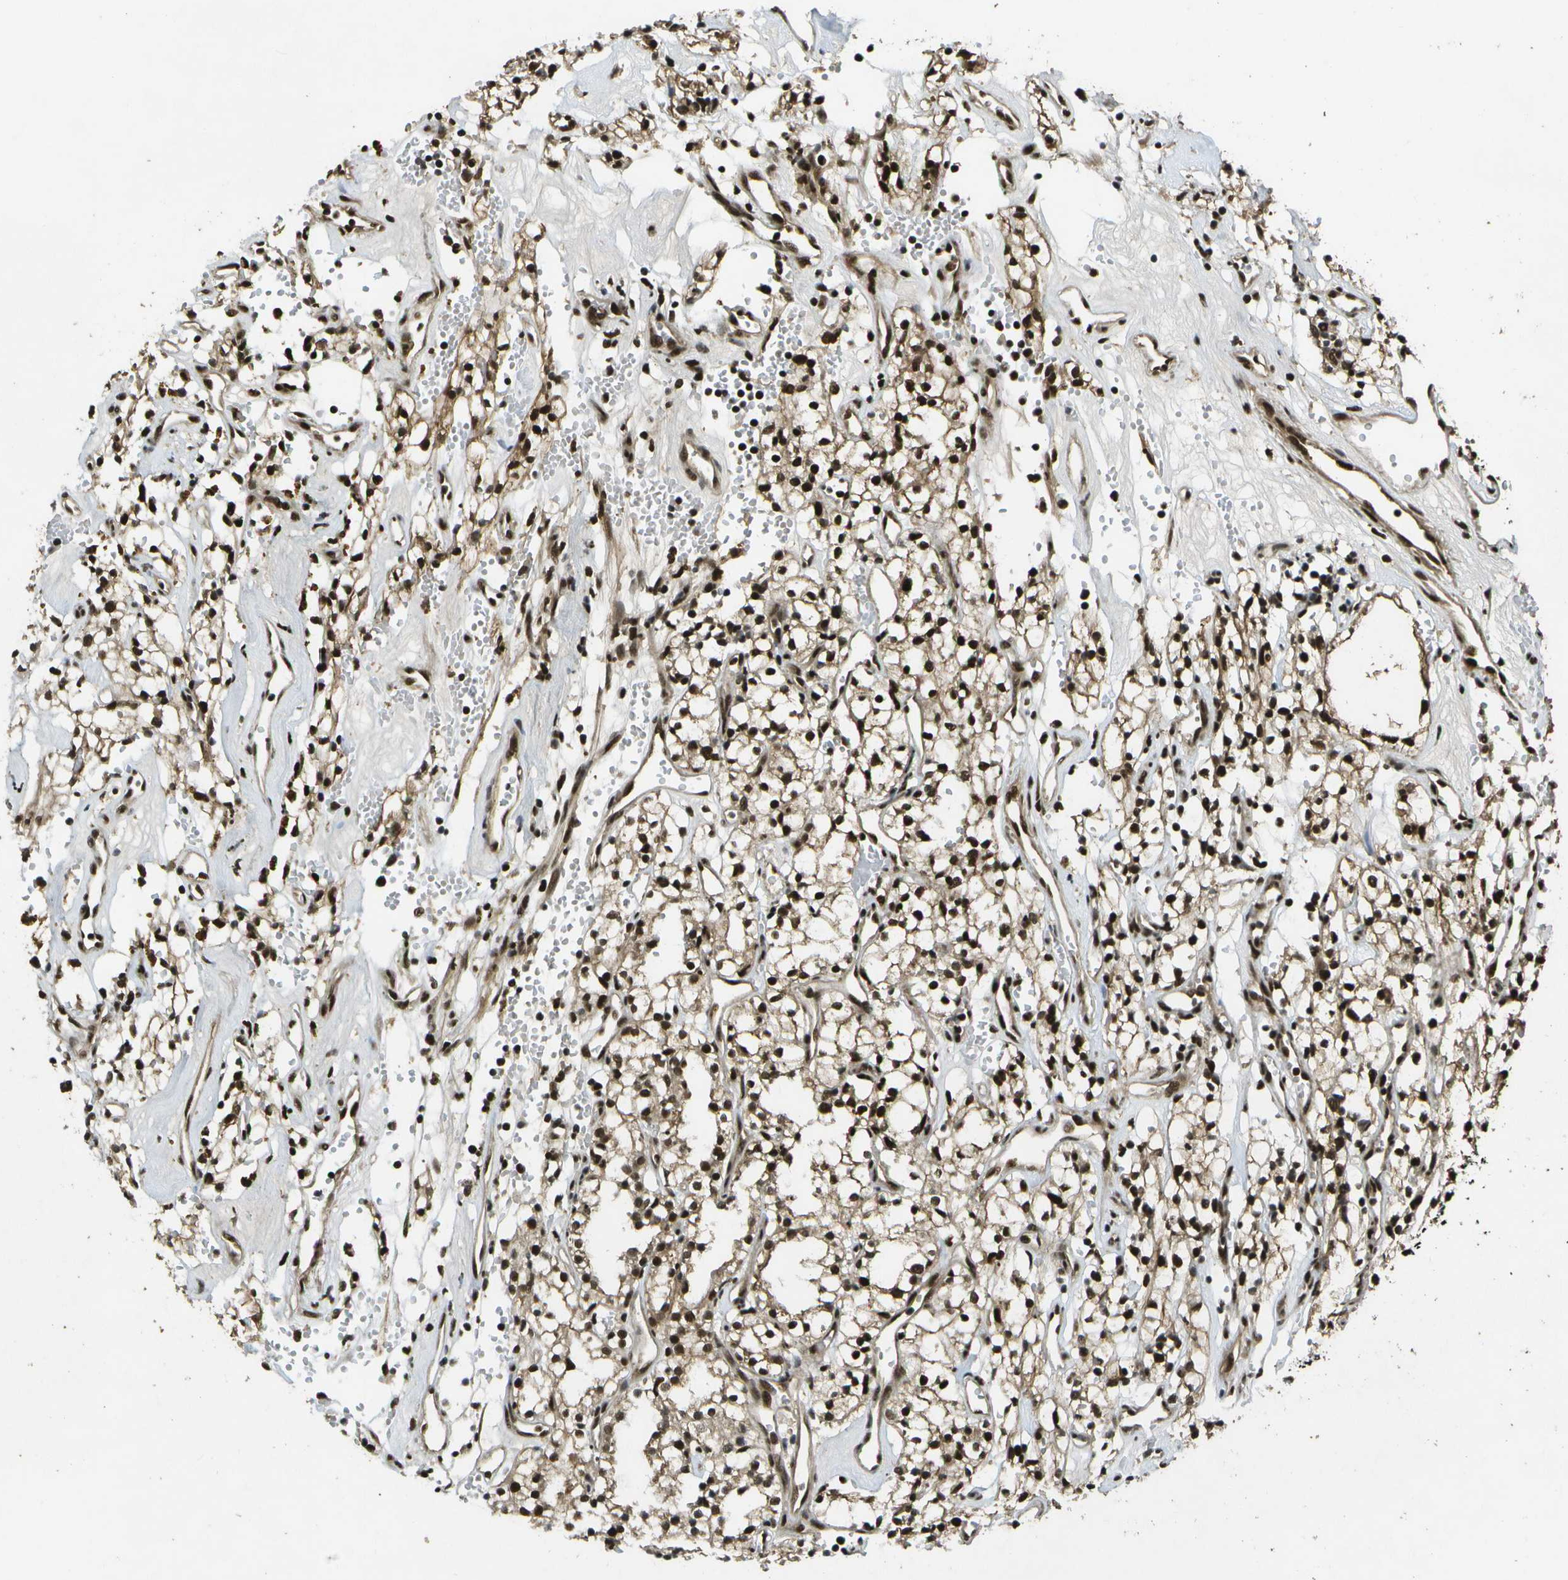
{"staining": {"intensity": "strong", "quantity": ">75%", "location": "cytoplasmic/membranous,nuclear"}, "tissue": "renal cancer", "cell_type": "Tumor cells", "image_type": "cancer", "snomed": [{"axis": "morphology", "description": "Adenocarcinoma, NOS"}, {"axis": "topography", "description": "Kidney"}], "caption": "Tumor cells show high levels of strong cytoplasmic/membranous and nuclear positivity in approximately >75% of cells in human renal cancer. (DAB IHC with brightfield microscopy, high magnification).", "gene": "GANC", "patient": {"sex": "male", "age": 59}}